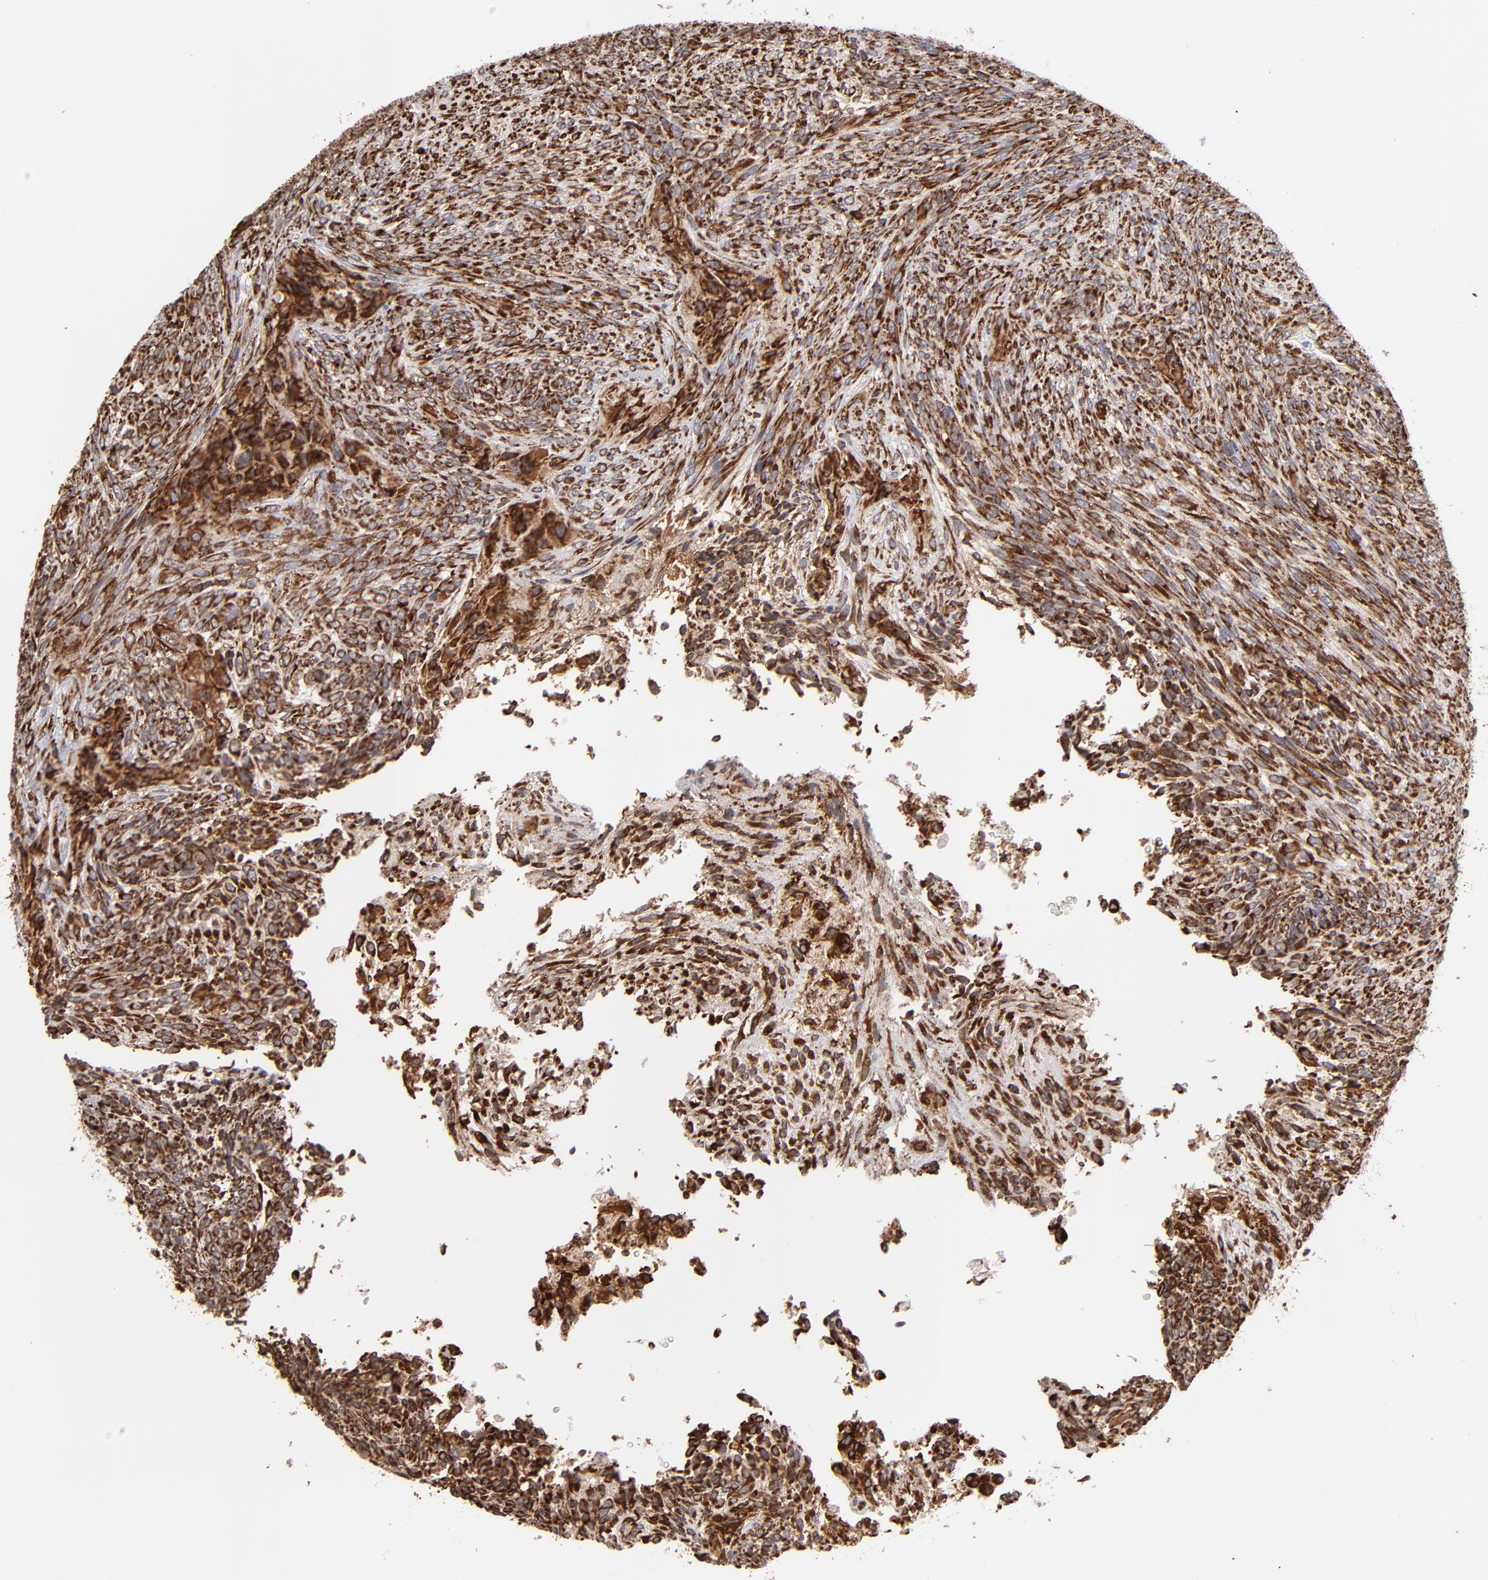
{"staining": {"intensity": "strong", "quantity": ">75%", "location": "cytoplasmic/membranous"}, "tissue": "glioma", "cell_type": "Tumor cells", "image_type": "cancer", "snomed": [{"axis": "morphology", "description": "Glioma, malignant, High grade"}, {"axis": "topography", "description": "Cerebral cortex"}], "caption": "Protein analysis of glioma tissue shows strong cytoplasmic/membranous expression in about >75% of tumor cells.", "gene": "KTN1", "patient": {"sex": "female", "age": 55}}